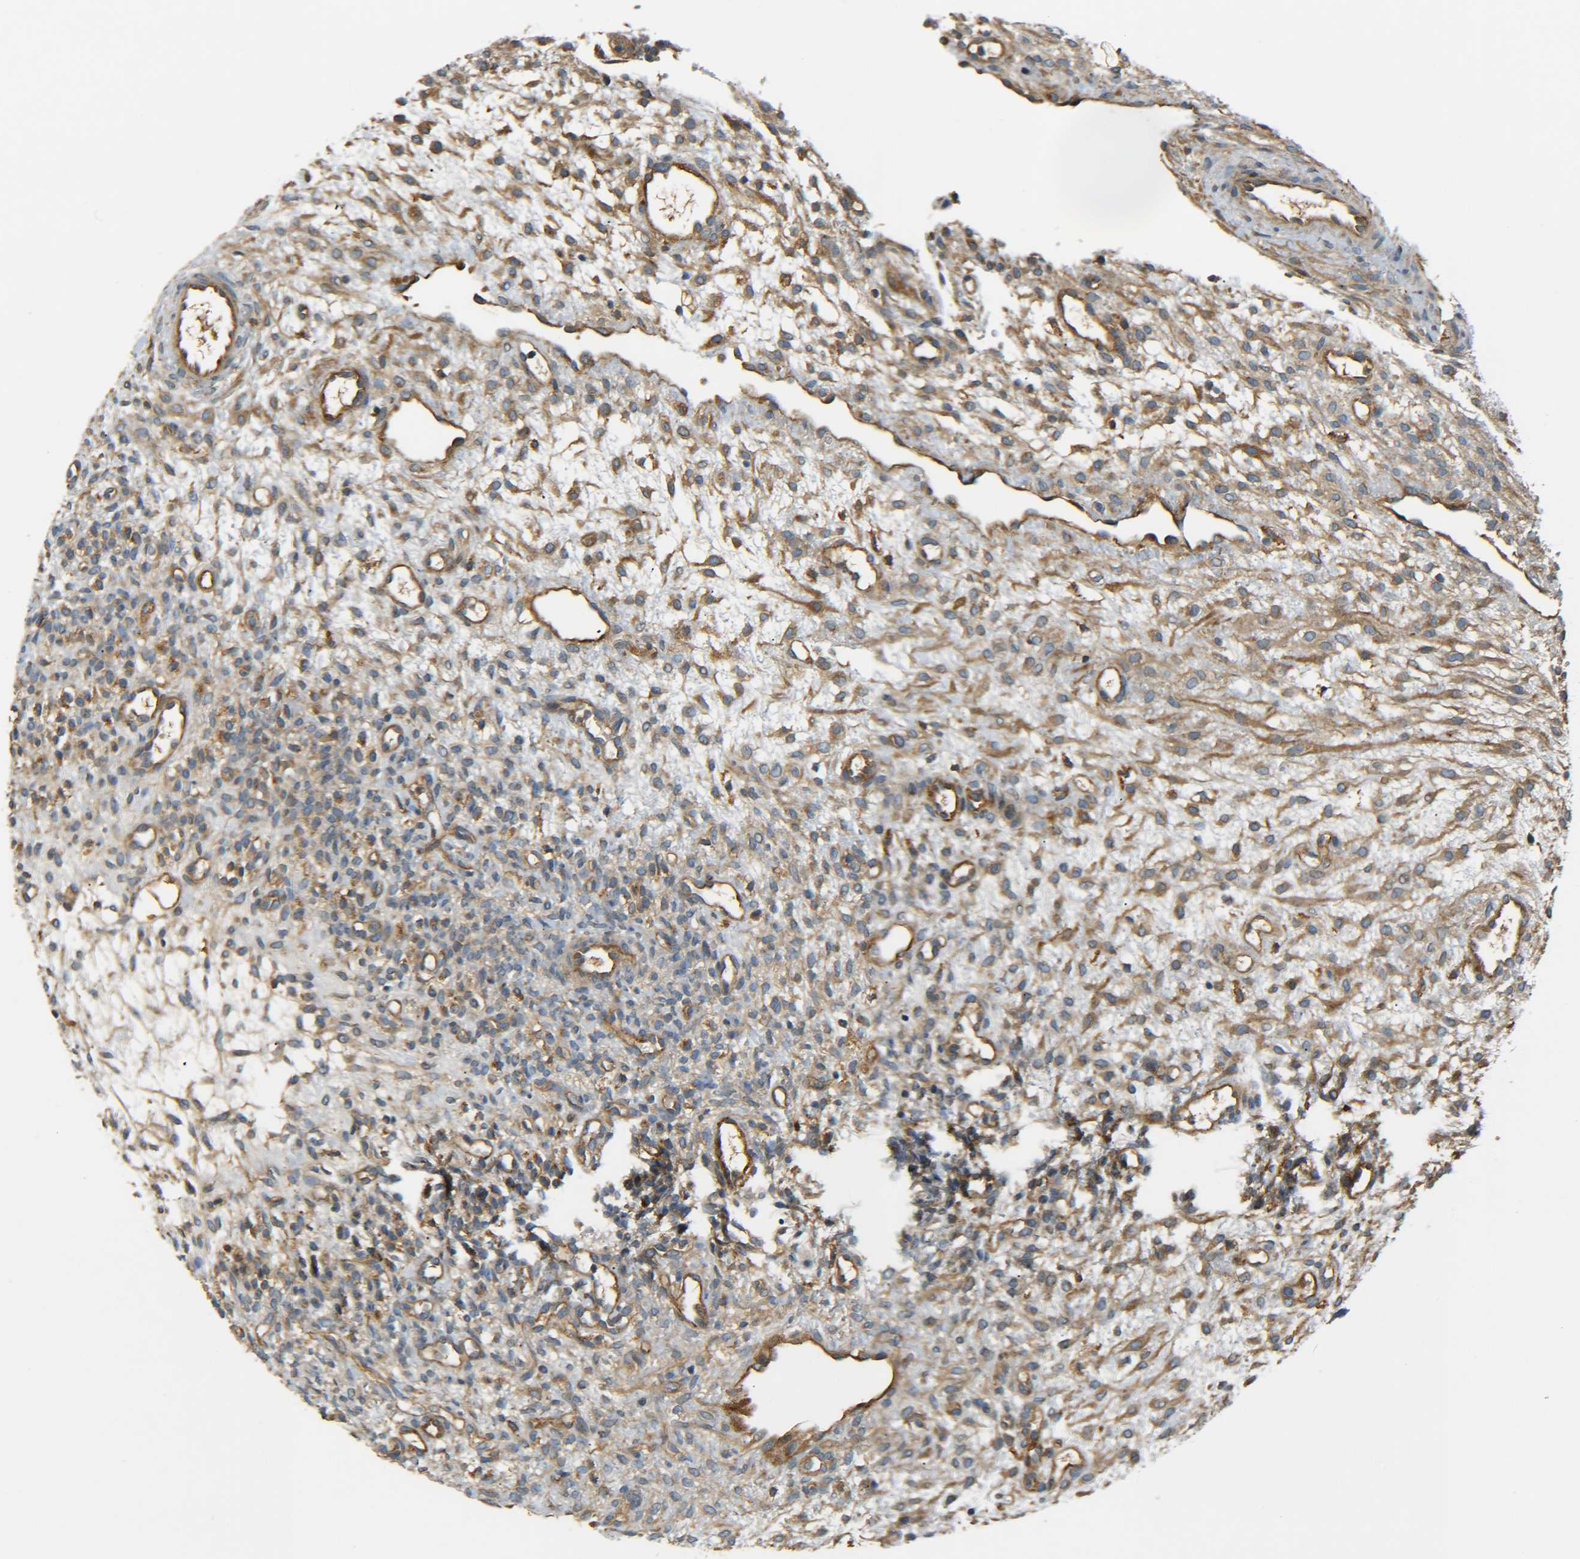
{"staining": {"intensity": "moderate", "quantity": "25%-75%", "location": "cytoplasmic/membranous"}, "tissue": "ovary", "cell_type": "Ovarian stroma cells", "image_type": "normal", "snomed": [{"axis": "morphology", "description": "Normal tissue, NOS"}, {"axis": "morphology", "description": "Cyst, NOS"}, {"axis": "topography", "description": "Ovary"}], "caption": "Immunohistochemistry image of benign ovary: ovary stained using immunohistochemistry shows medium levels of moderate protein expression localized specifically in the cytoplasmic/membranous of ovarian stroma cells, appearing as a cytoplasmic/membranous brown color.", "gene": "LRCH3", "patient": {"sex": "female", "age": 18}}